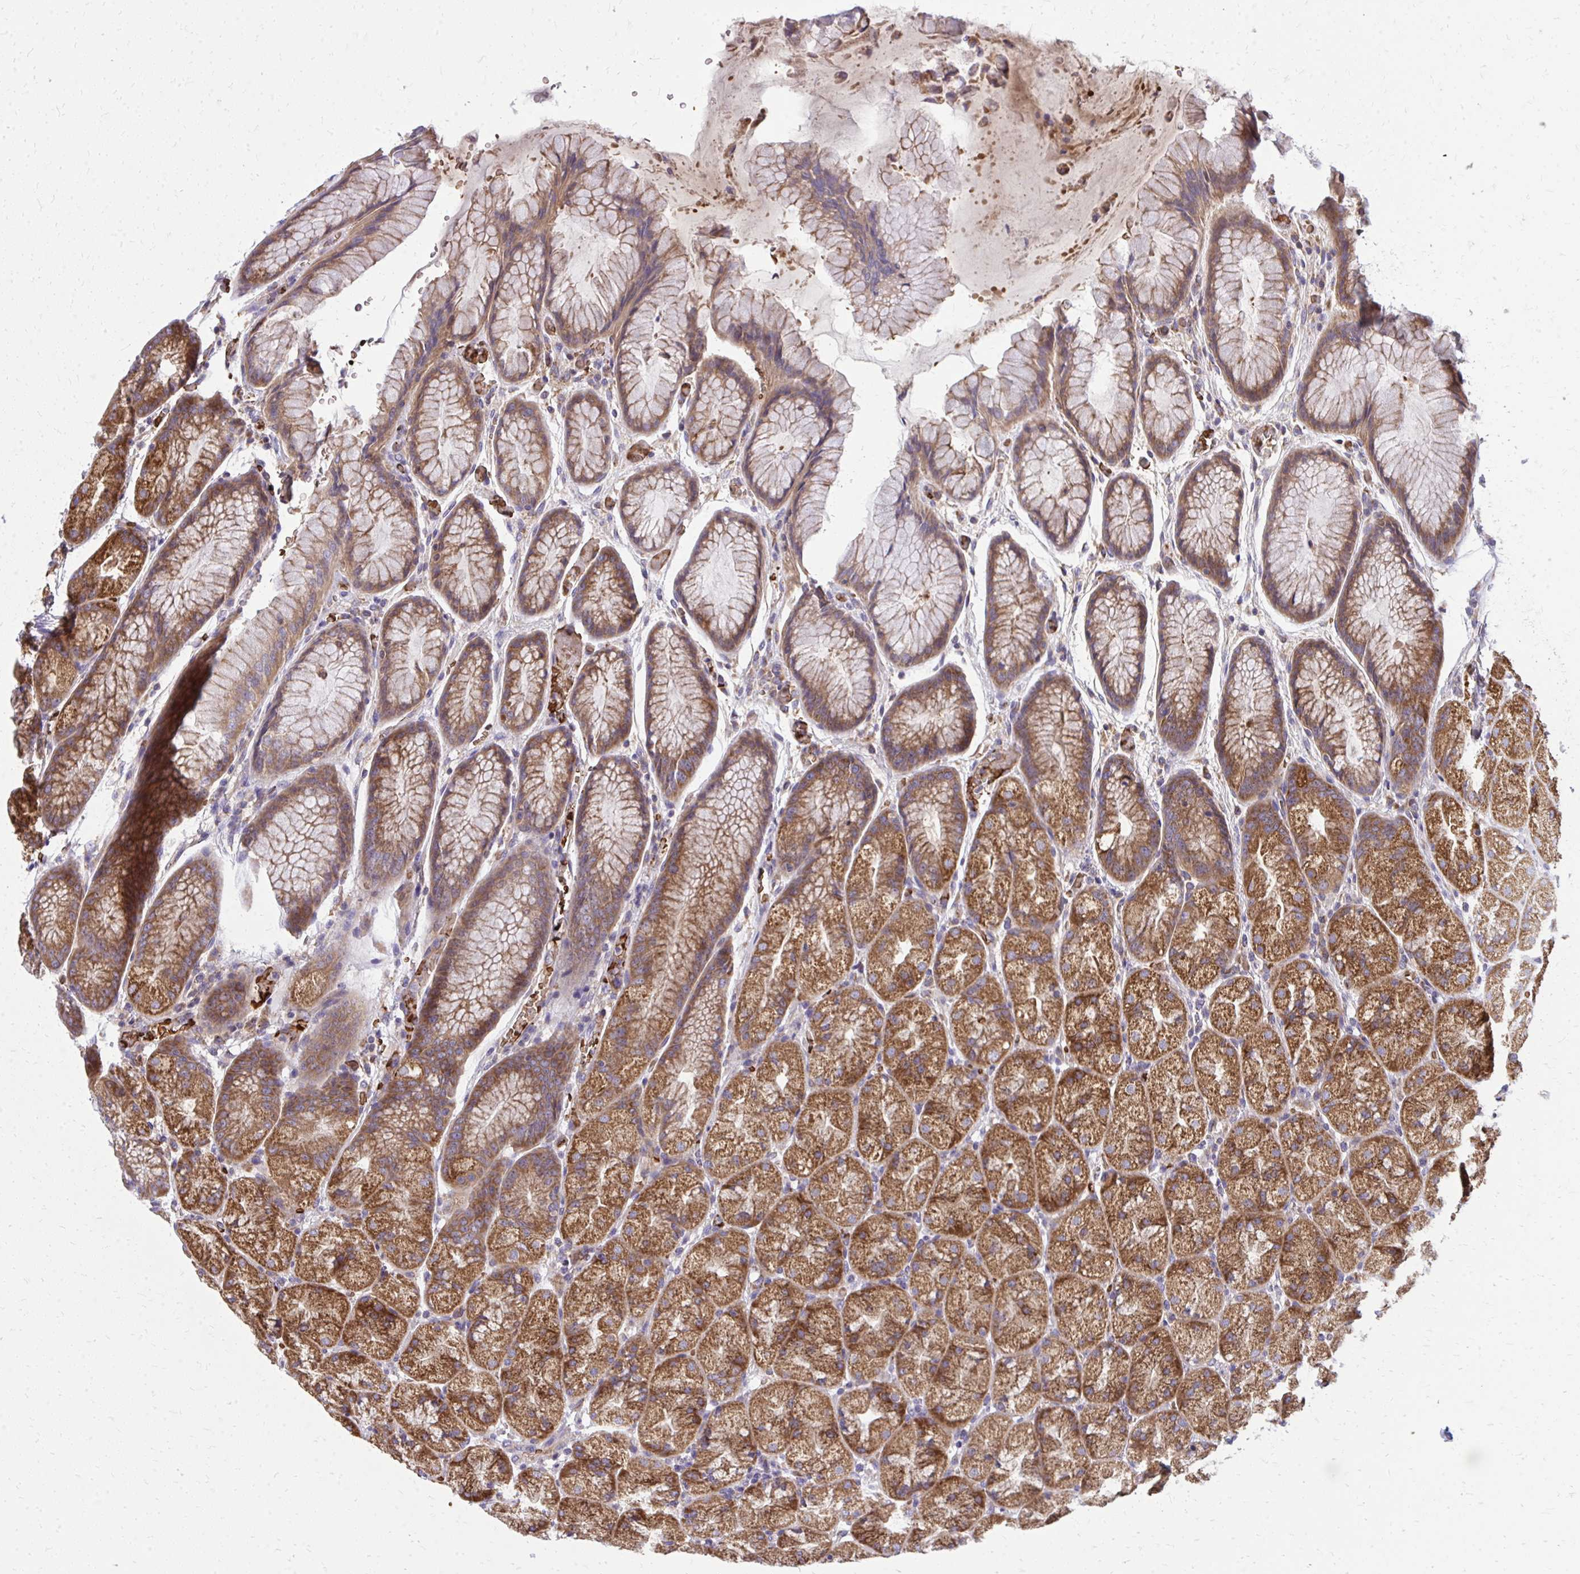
{"staining": {"intensity": "strong", "quantity": ">75%", "location": "cytoplasmic/membranous"}, "tissue": "stomach", "cell_type": "Glandular cells", "image_type": "normal", "snomed": [{"axis": "morphology", "description": "Normal tissue, NOS"}, {"axis": "topography", "description": "Stomach, upper"}, {"axis": "topography", "description": "Stomach"}], "caption": "Protein expression analysis of benign stomach displays strong cytoplasmic/membranous positivity in approximately >75% of glandular cells.", "gene": "PDK4", "patient": {"sex": "male", "age": 48}}